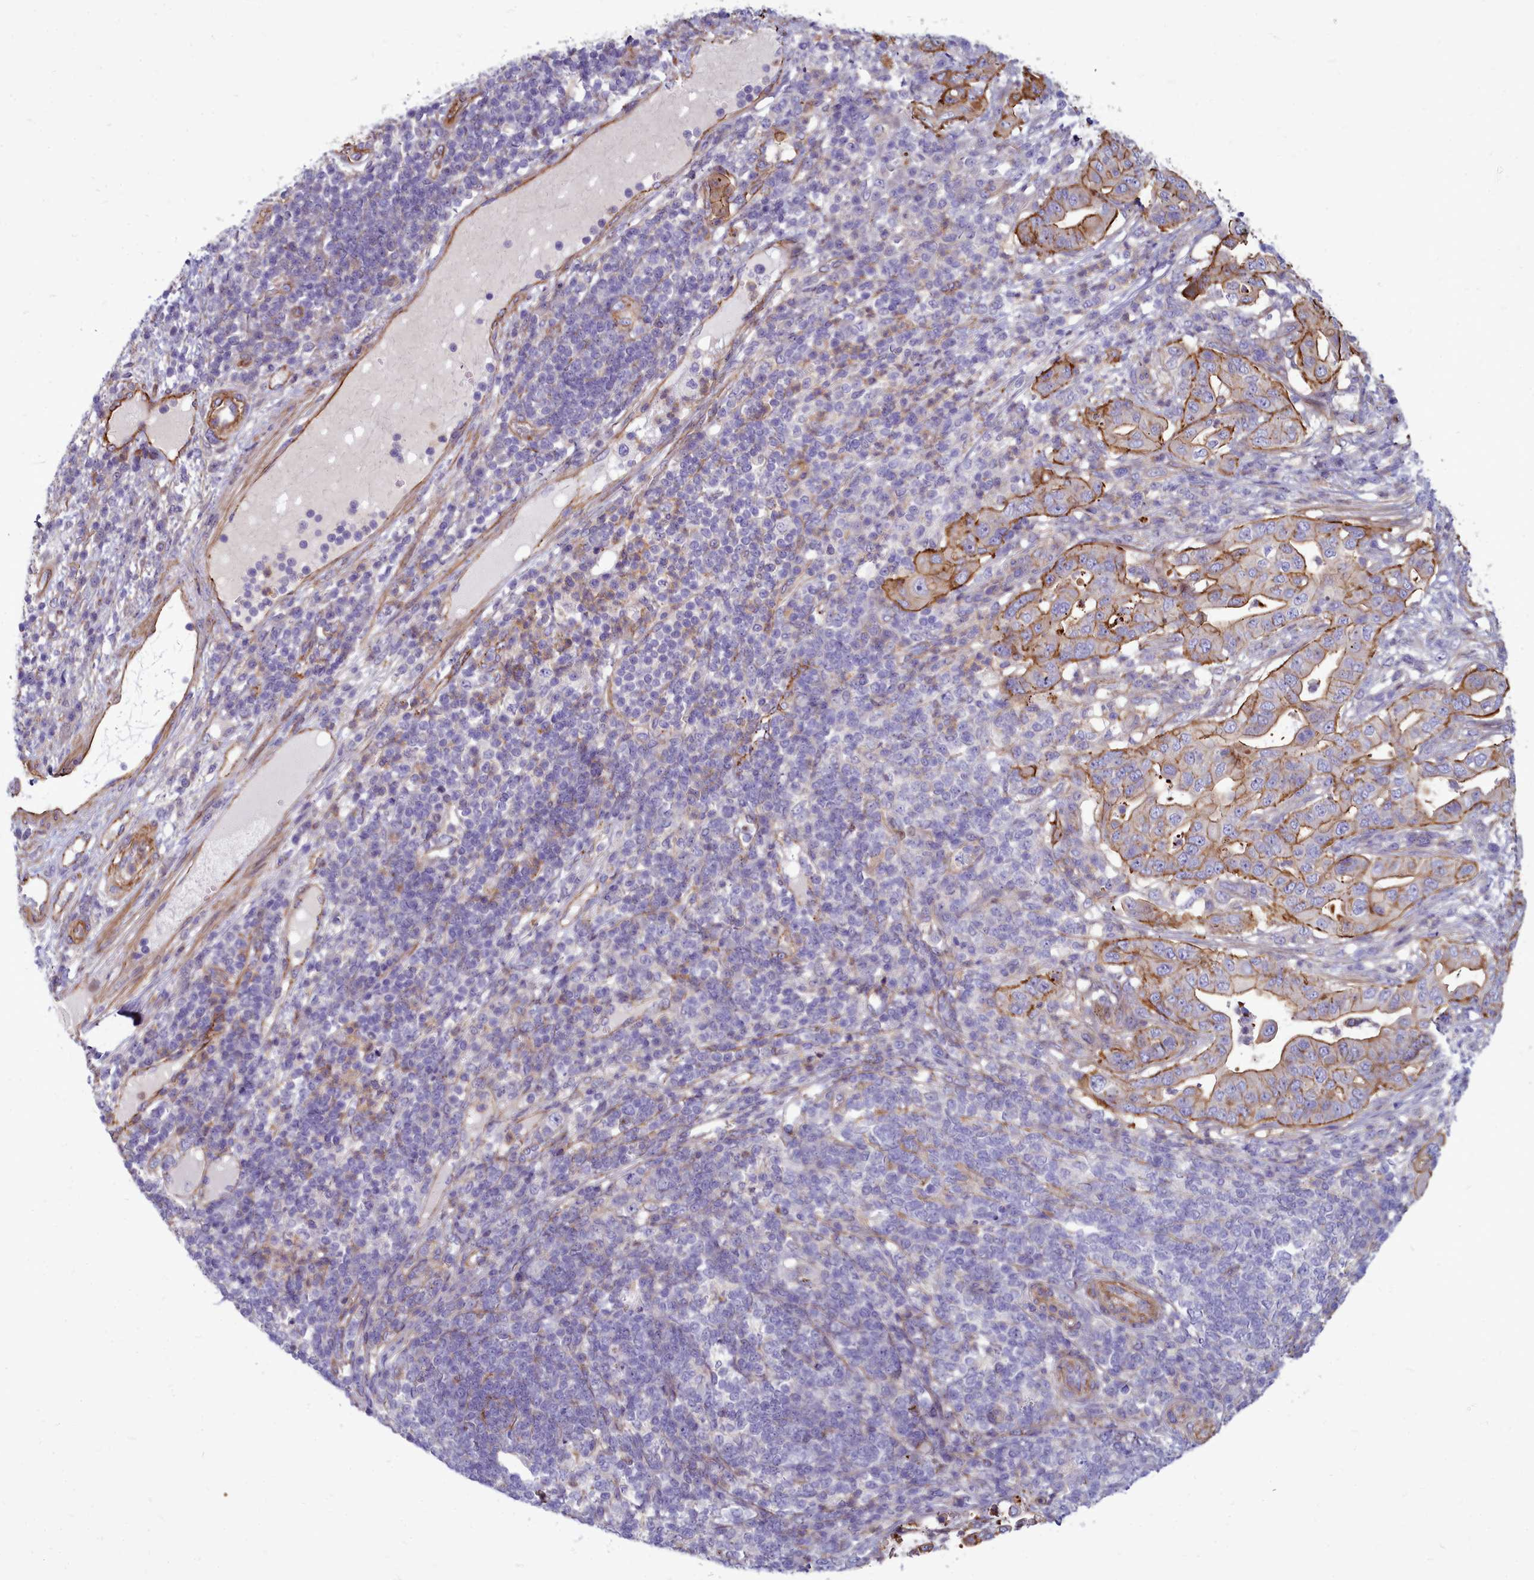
{"staining": {"intensity": "strong", "quantity": ">75%", "location": "cytoplasmic/membranous"}, "tissue": "pancreatic cancer", "cell_type": "Tumor cells", "image_type": "cancer", "snomed": [{"axis": "morphology", "description": "Normal tissue, NOS"}, {"axis": "morphology", "description": "Adenocarcinoma, NOS"}, {"axis": "topography", "description": "Lymph node"}, {"axis": "topography", "description": "Pancreas"}], "caption": "Pancreatic cancer (adenocarcinoma) was stained to show a protein in brown. There is high levels of strong cytoplasmic/membranous expression in approximately >75% of tumor cells.", "gene": "TTC5", "patient": {"sex": "female", "age": 67}}